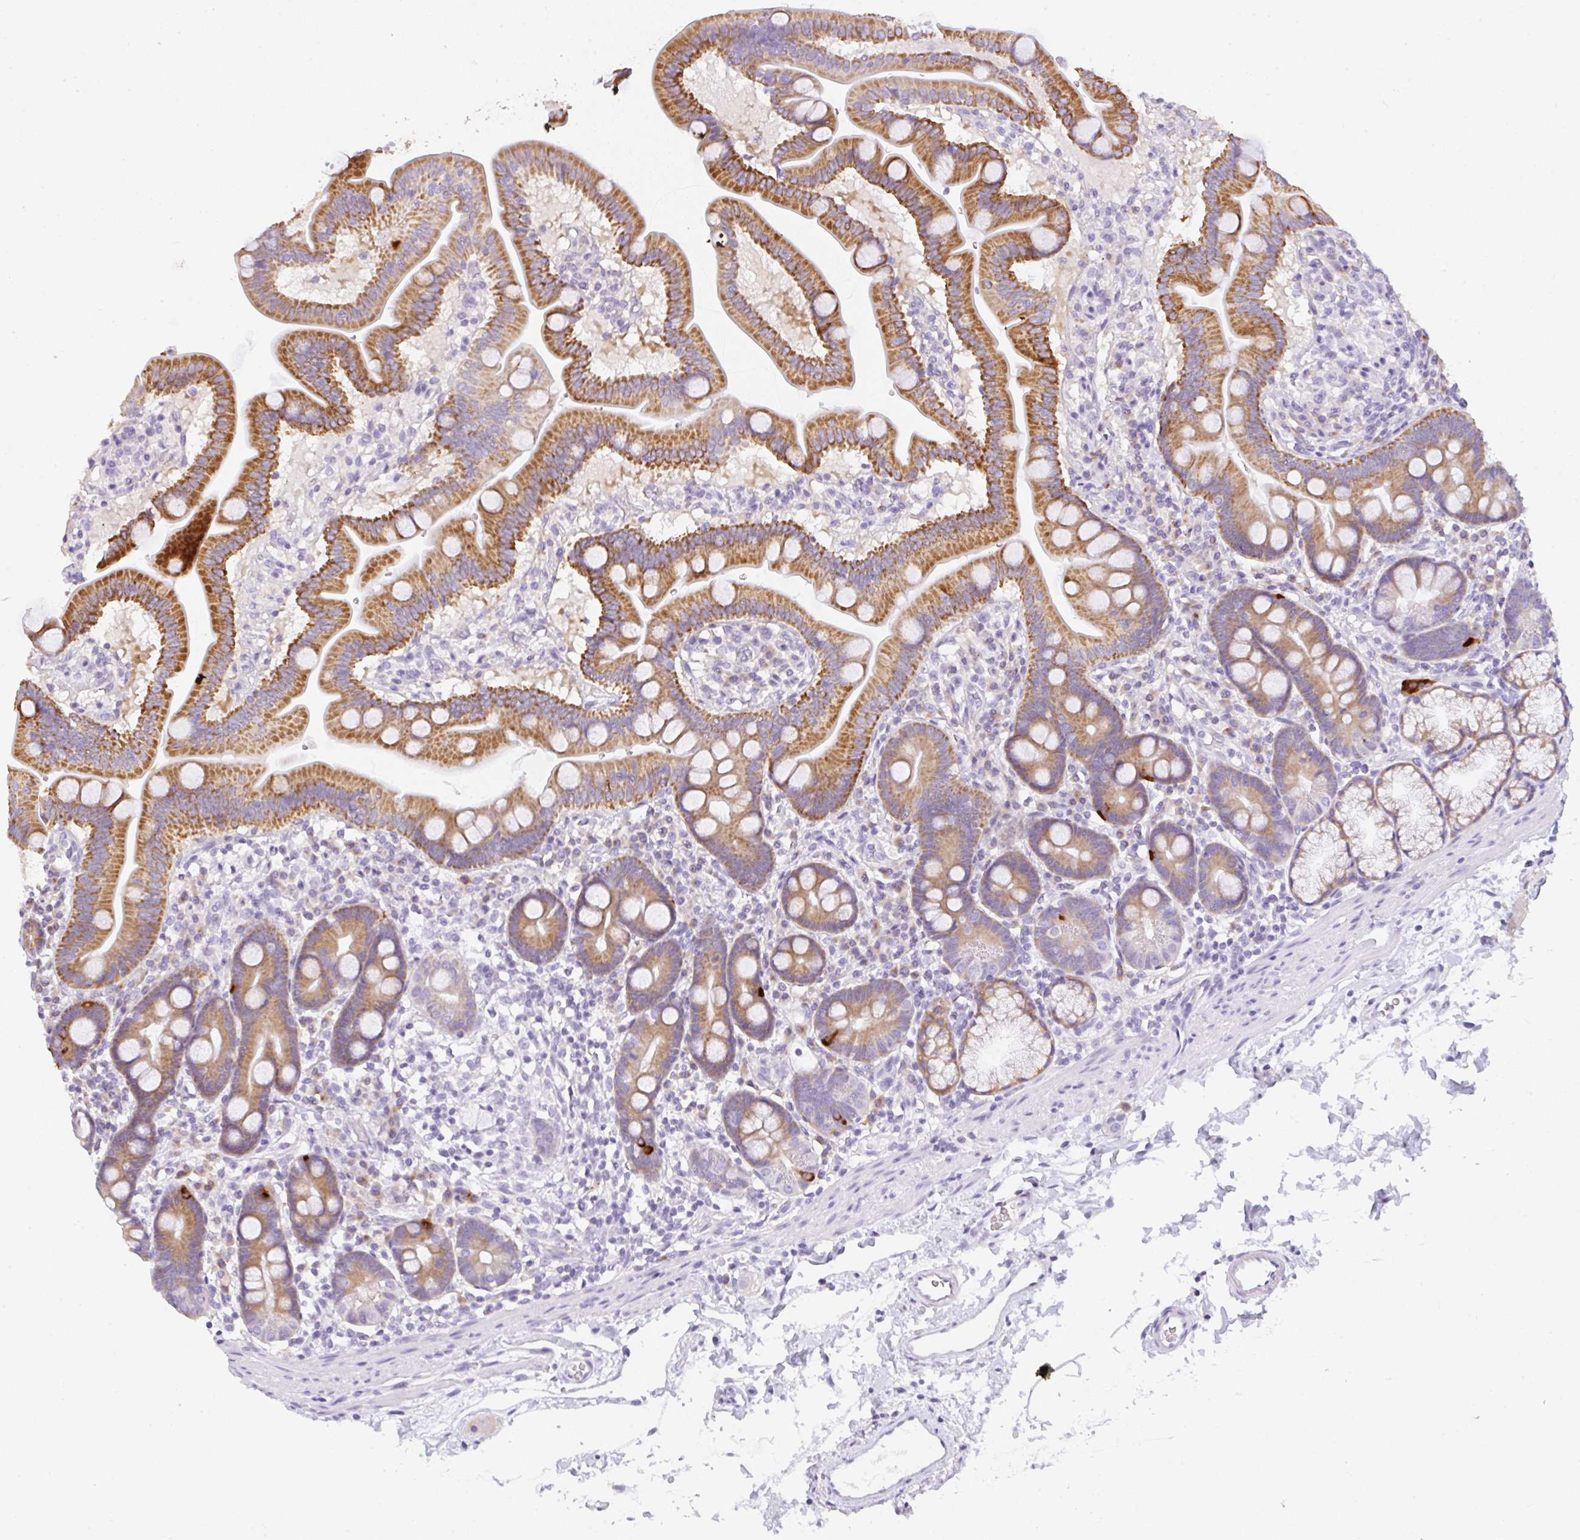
{"staining": {"intensity": "strong", "quantity": ">75%", "location": "cytoplasmic/membranous"}, "tissue": "duodenum", "cell_type": "Glandular cells", "image_type": "normal", "snomed": [{"axis": "morphology", "description": "Normal tissue, NOS"}, {"axis": "topography", "description": "Duodenum"}], "caption": "Immunohistochemistry (DAB) staining of normal human duodenum displays strong cytoplasmic/membranous protein positivity in approximately >75% of glandular cells. (DAB IHC, brown staining for protein, blue staining for nuclei).", "gene": "LPAR4", "patient": {"sex": "male", "age": 59}}